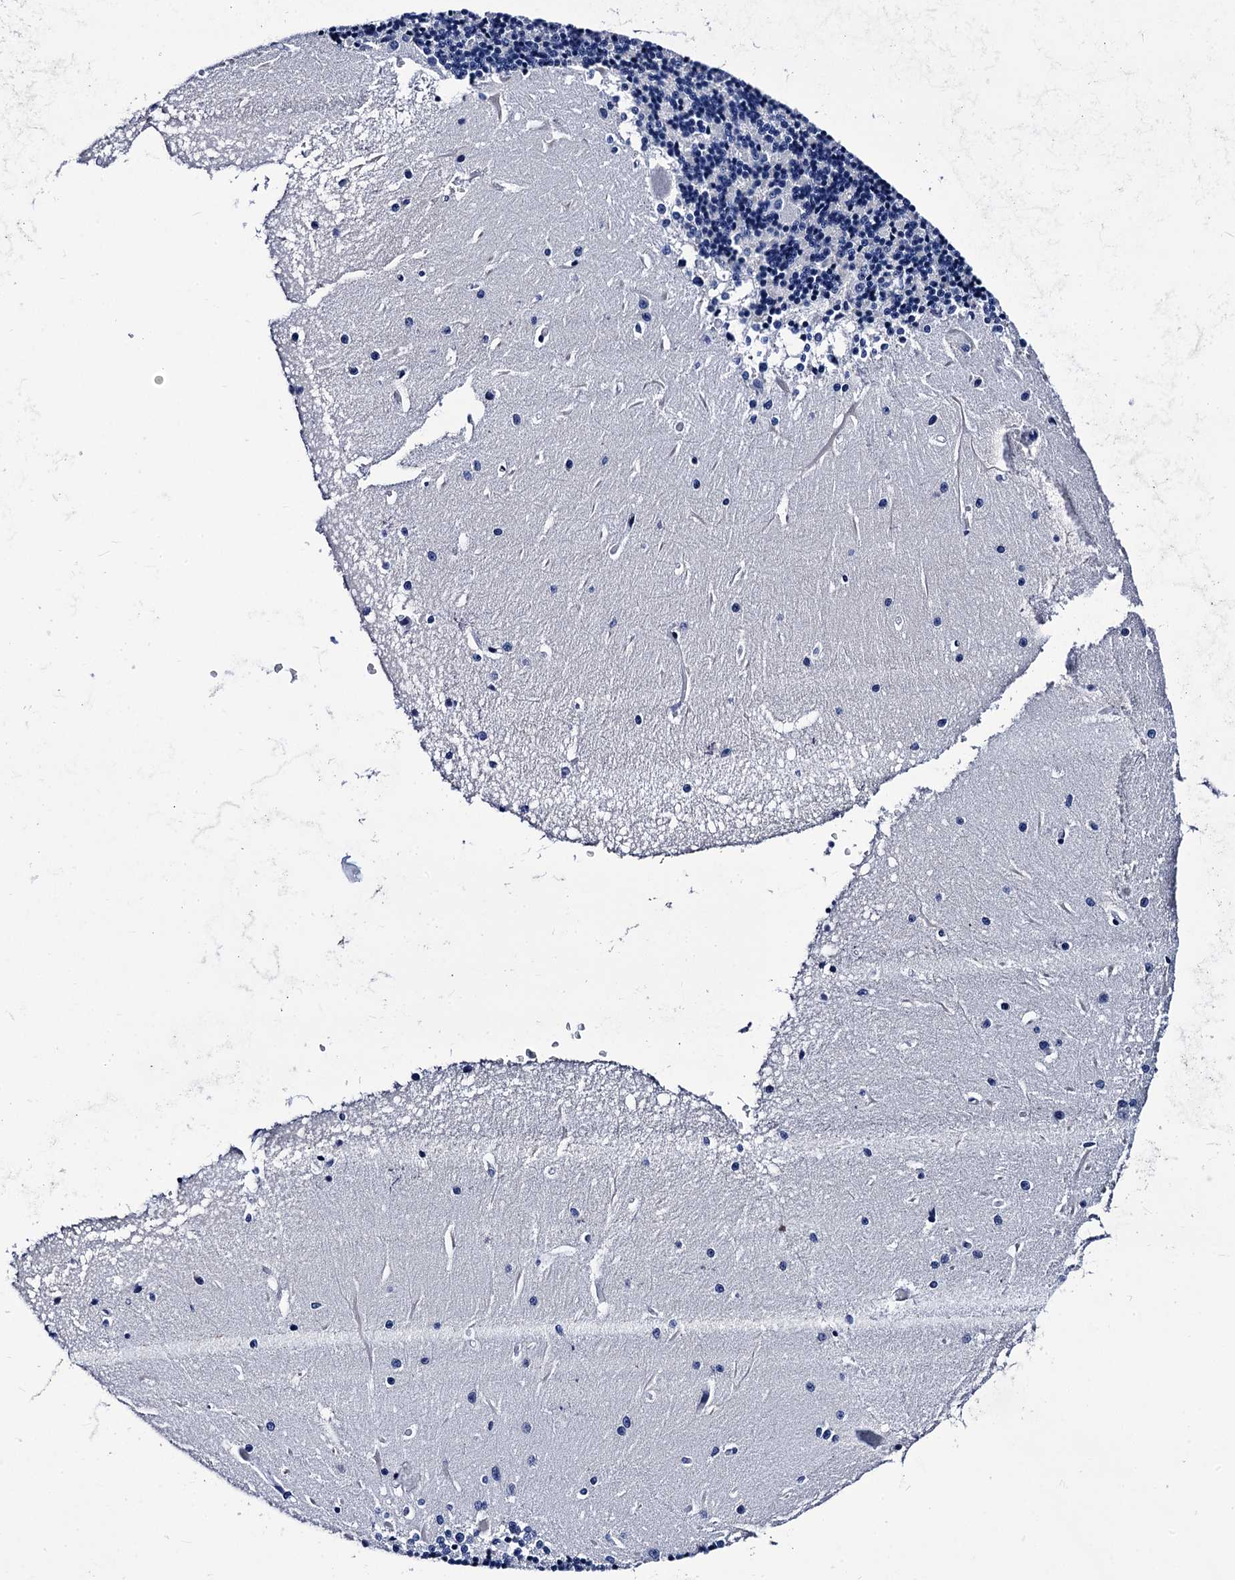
{"staining": {"intensity": "negative", "quantity": "none", "location": "none"}, "tissue": "cerebellum", "cell_type": "Cells in granular layer", "image_type": "normal", "snomed": [{"axis": "morphology", "description": "Normal tissue, NOS"}, {"axis": "topography", "description": "Cerebellum"}], "caption": "A high-resolution photomicrograph shows immunohistochemistry (IHC) staining of normal cerebellum, which demonstrates no significant expression in cells in granular layer.", "gene": "MYBPC3", "patient": {"sex": "male", "age": 37}}